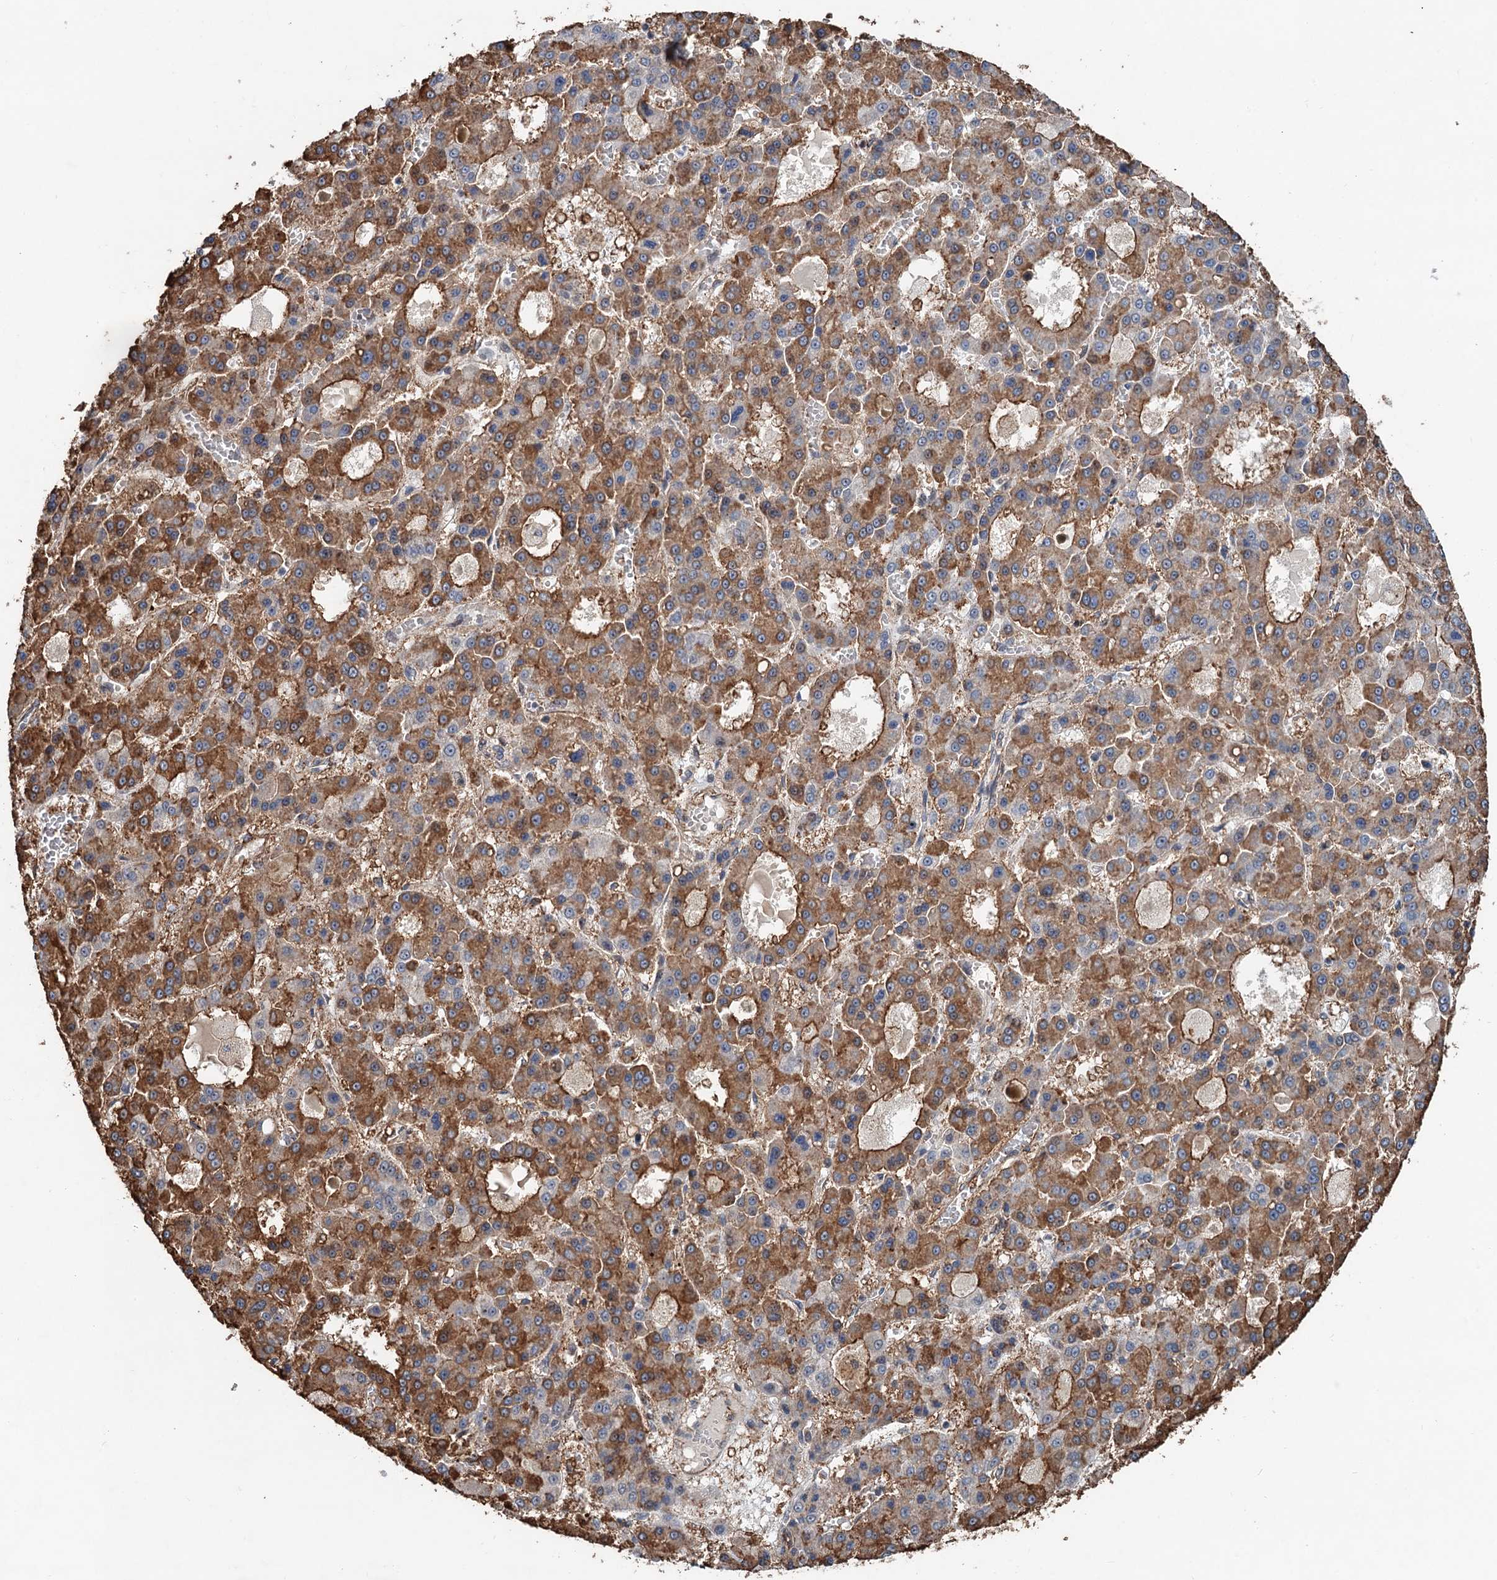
{"staining": {"intensity": "moderate", "quantity": "25%-75%", "location": "cytoplasmic/membranous"}, "tissue": "liver cancer", "cell_type": "Tumor cells", "image_type": "cancer", "snomed": [{"axis": "morphology", "description": "Carcinoma, Hepatocellular, NOS"}, {"axis": "topography", "description": "Liver"}], "caption": "This image displays immunohistochemistry (IHC) staining of human hepatocellular carcinoma (liver), with medium moderate cytoplasmic/membranous expression in approximately 25%-75% of tumor cells.", "gene": "TMA16", "patient": {"sex": "male", "age": 70}}